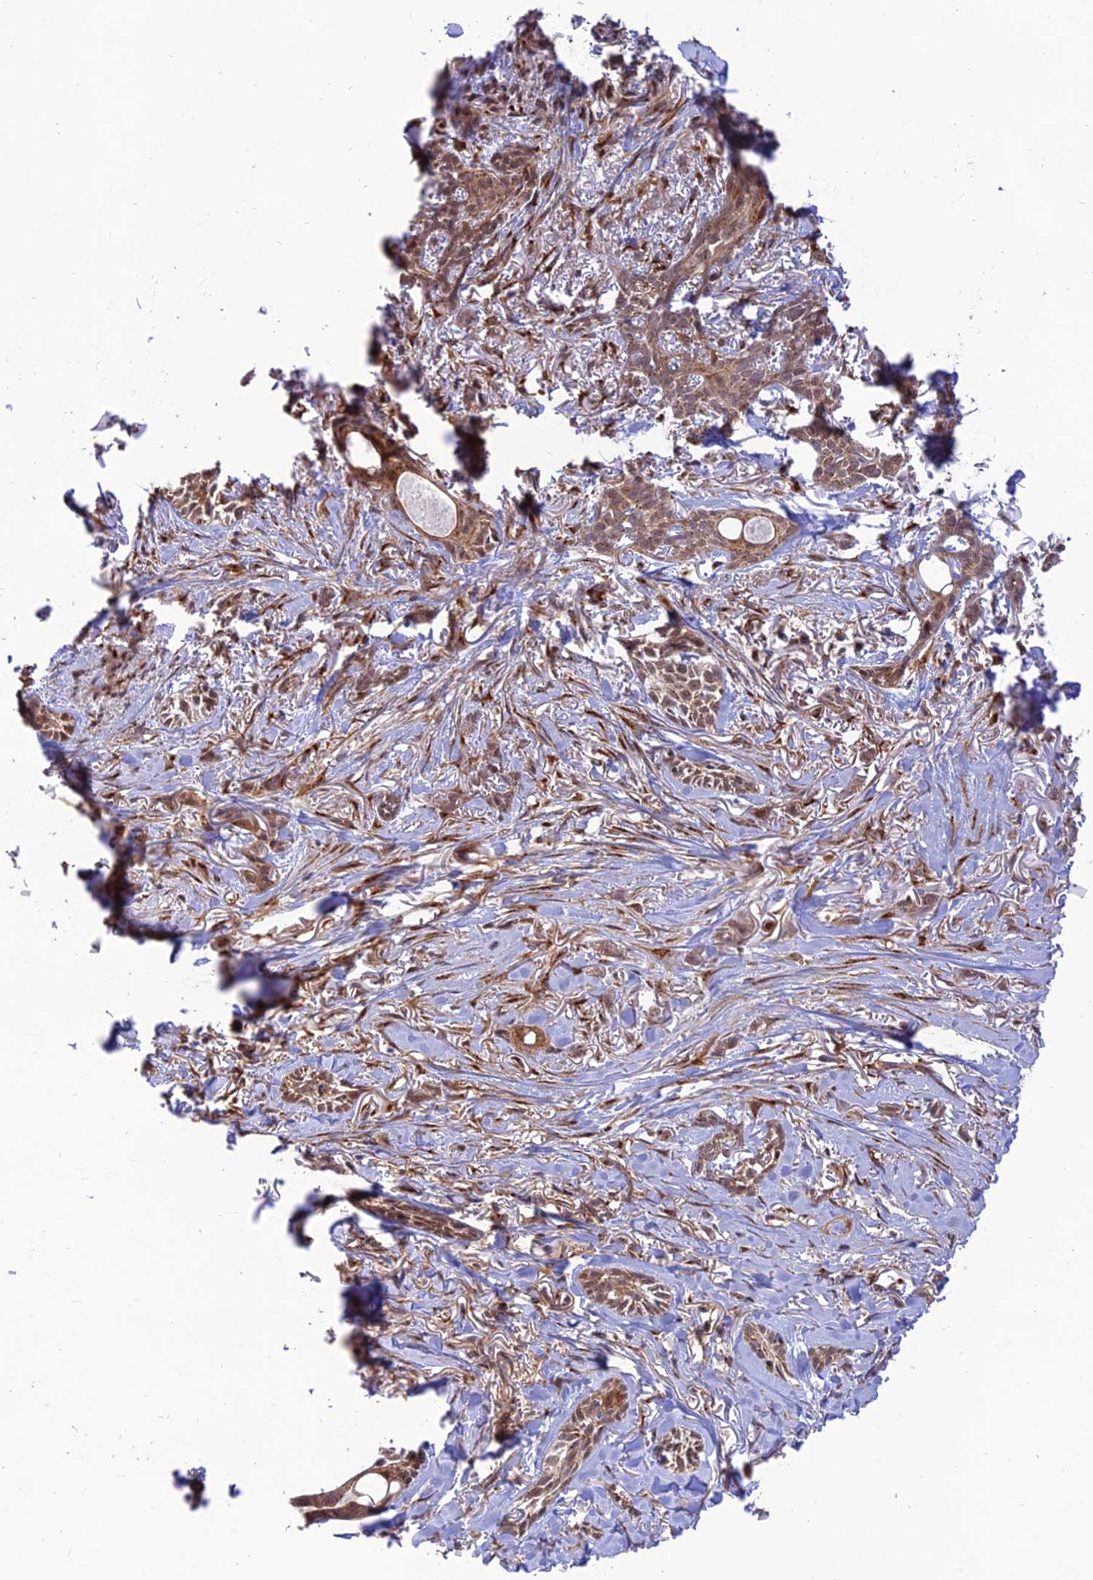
{"staining": {"intensity": "weak", "quantity": ">75%", "location": "cytoplasmic/membranous"}, "tissue": "skin cancer", "cell_type": "Tumor cells", "image_type": "cancer", "snomed": [{"axis": "morphology", "description": "Basal cell carcinoma"}, {"axis": "topography", "description": "Skin"}], "caption": "A low amount of weak cytoplasmic/membranous expression is present in about >75% of tumor cells in skin cancer tissue. (Stains: DAB in brown, nuclei in blue, Microscopy: brightfield microscopy at high magnification).", "gene": "GOLGA3", "patient": {"sex": "female", "age": 59}}